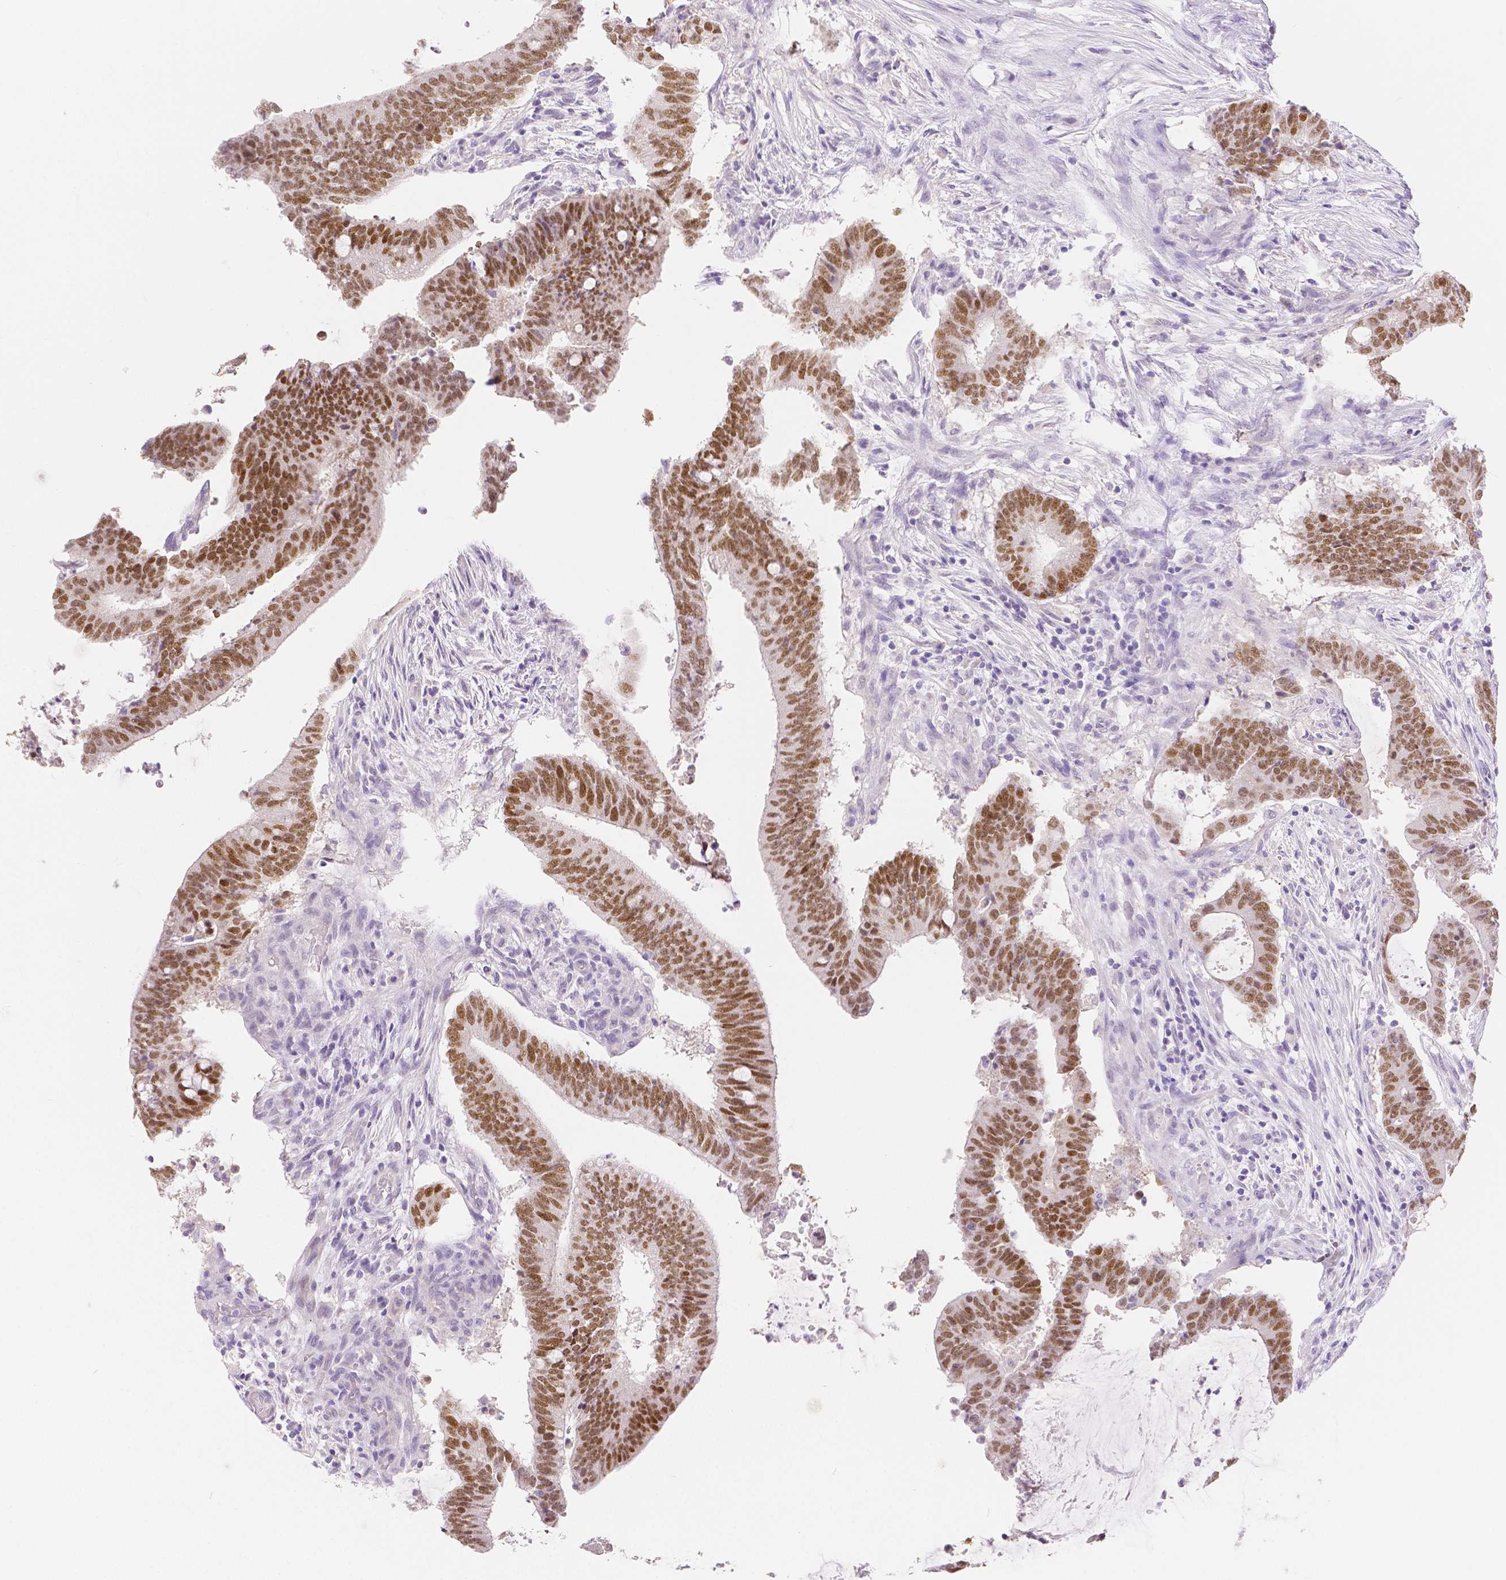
{"staining": {"intensity": "moderate", "quantity": ">75%", "location": "nuclear"}, "tissue": "colorectal cancer", "cell_type": "Tumor cells", "image_type": "cancer", "snomed": [{"axis": "morphology", "description": "Adenocarcinoma, NOS"}, {"axis": "topography", "description": "Colon"}], "caption": "Colorectal cancer (adenocarcinoma) tissue reveals moderate nuclear staining in about >75% of tumor cells (IHC, brightfield microscopy, high magnification).", "gene": "HNF1B", "patient": {"sex": "female", "age": 43}}